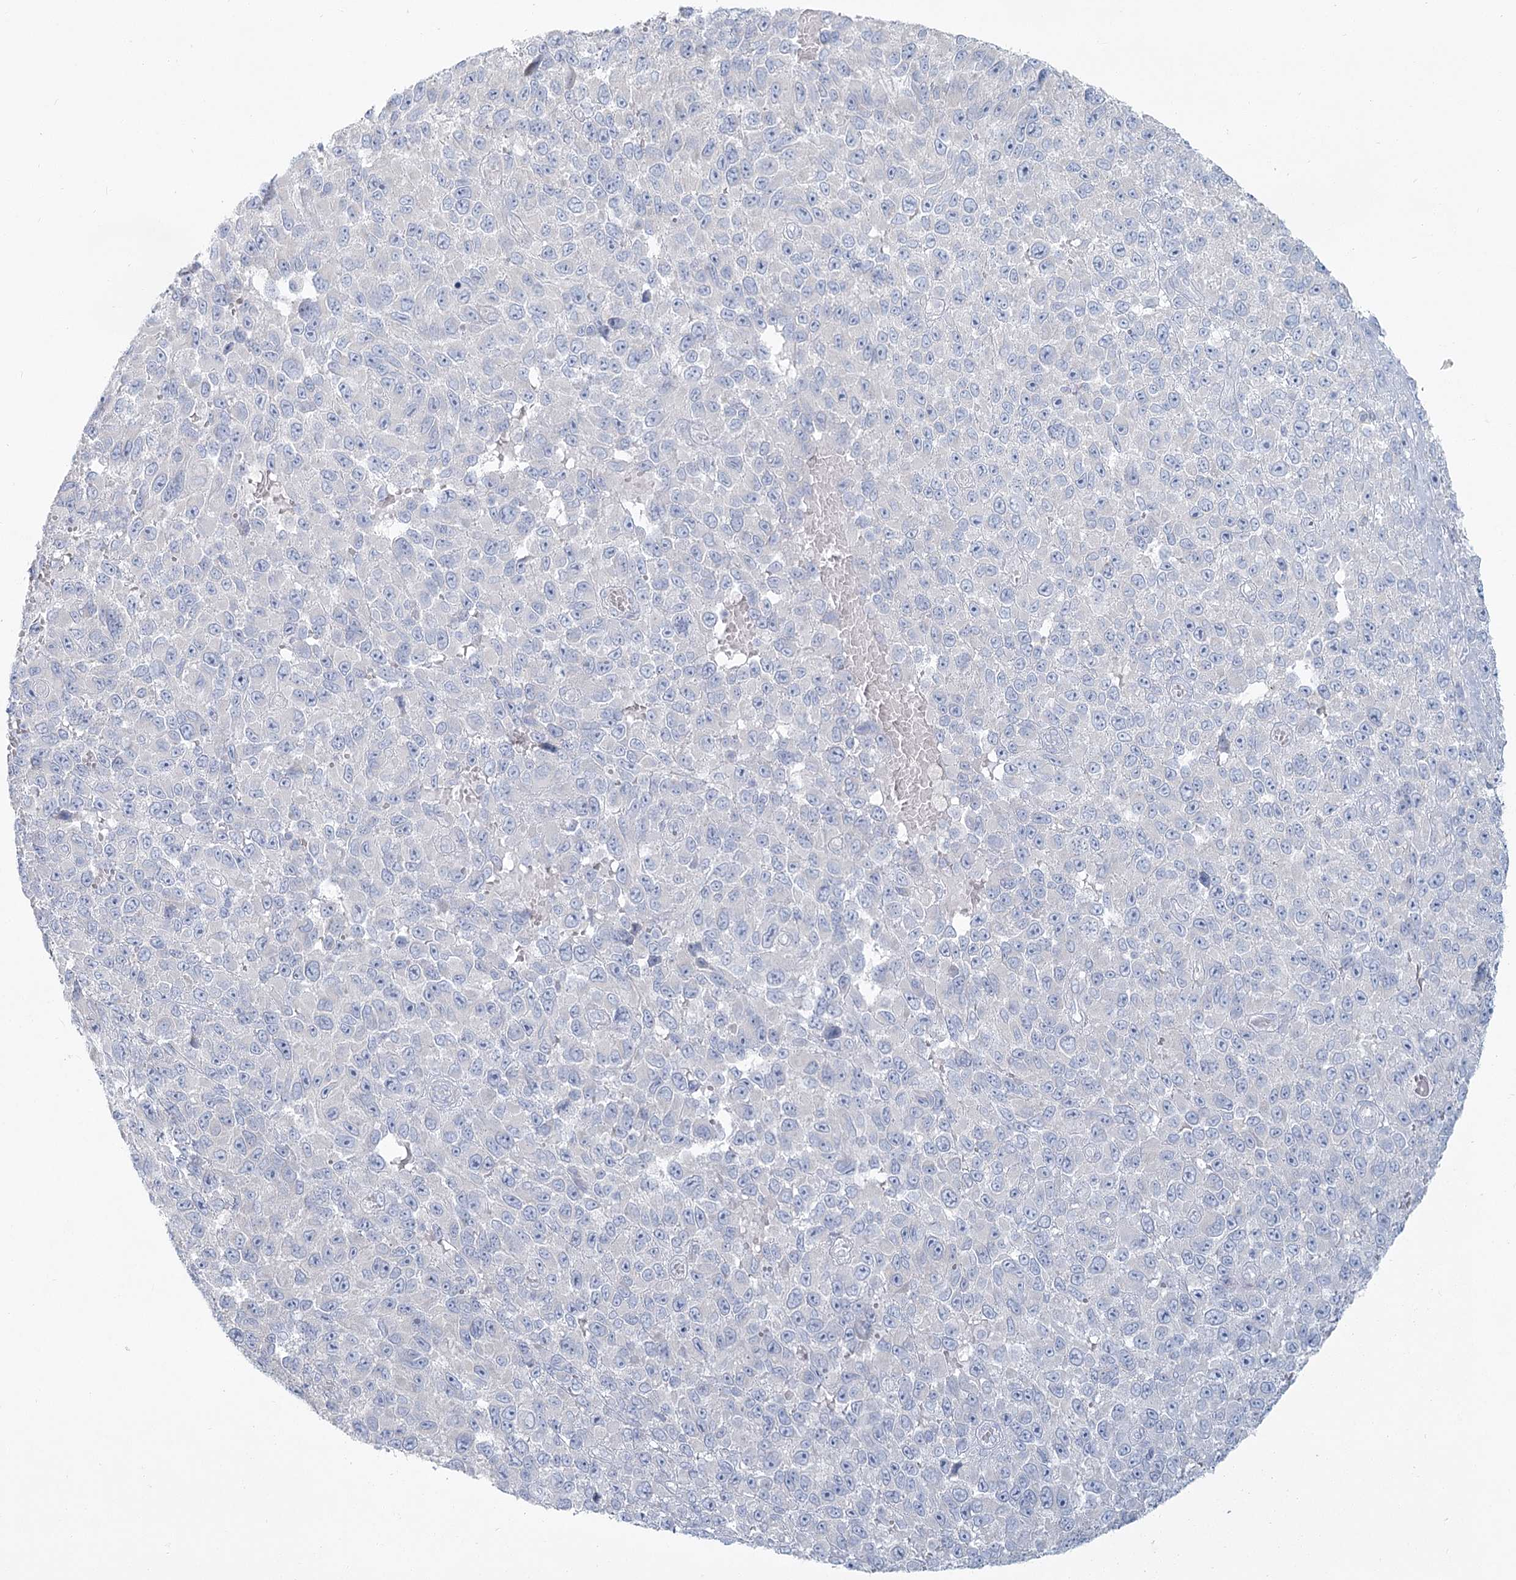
{"staining": {"intensity": "negative", "quantity": "none", "location": "none"}, "tissue": "melanoma", "cell_type": "Tumor cells", "image_type": "cancer", "snomed": [{"axis": "morphology", "description": "Malignant melanoma, NOS"}, {"axis": "topography", "description": "Skin"}], "caption": "Immunohistochemical staining of malignant melanoma exhibits no significant expression in tumor cells.", "gene": "LRP2BP", "patient": {"sex": "female", "age": 96}}